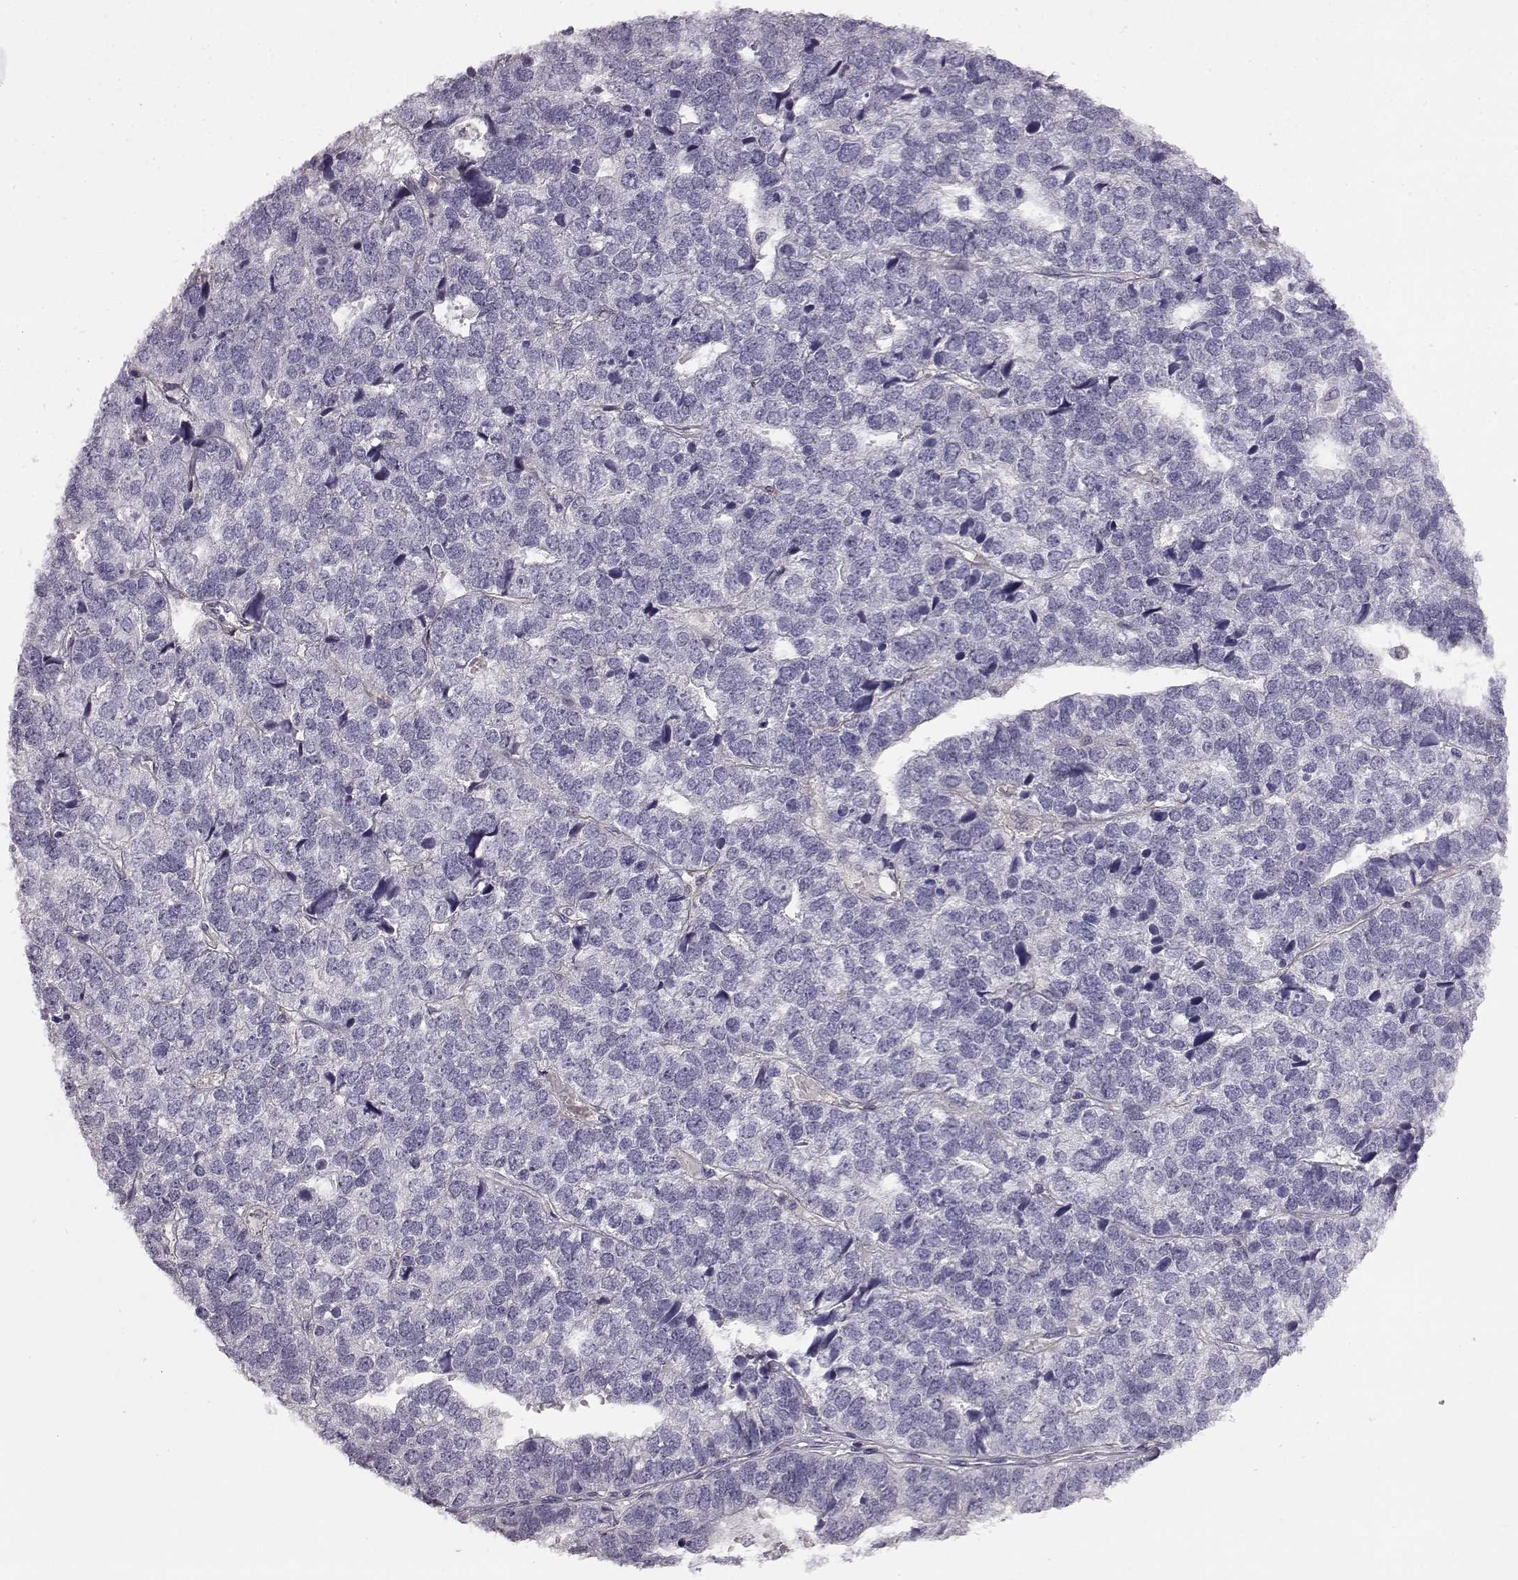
{"staining": {"intensity": "negative", "quantity": "none", "location": "none"}, "tissue": "stomach cancer", "cell_type": "Tumor cells", "image_type": "cancer", "snomed": [{"axis": "morphology", "description": "Adenocarcinoma, NOS"}, {"axis": "topography", "description": "Stomach"}], "caption": "This is an immunohistochemistry photomicrograph of stomach adenocarcinoma. There is no expression in tumor cells.", "gene": "KRT85", "patient": {"sex": "male", "age": 69}}